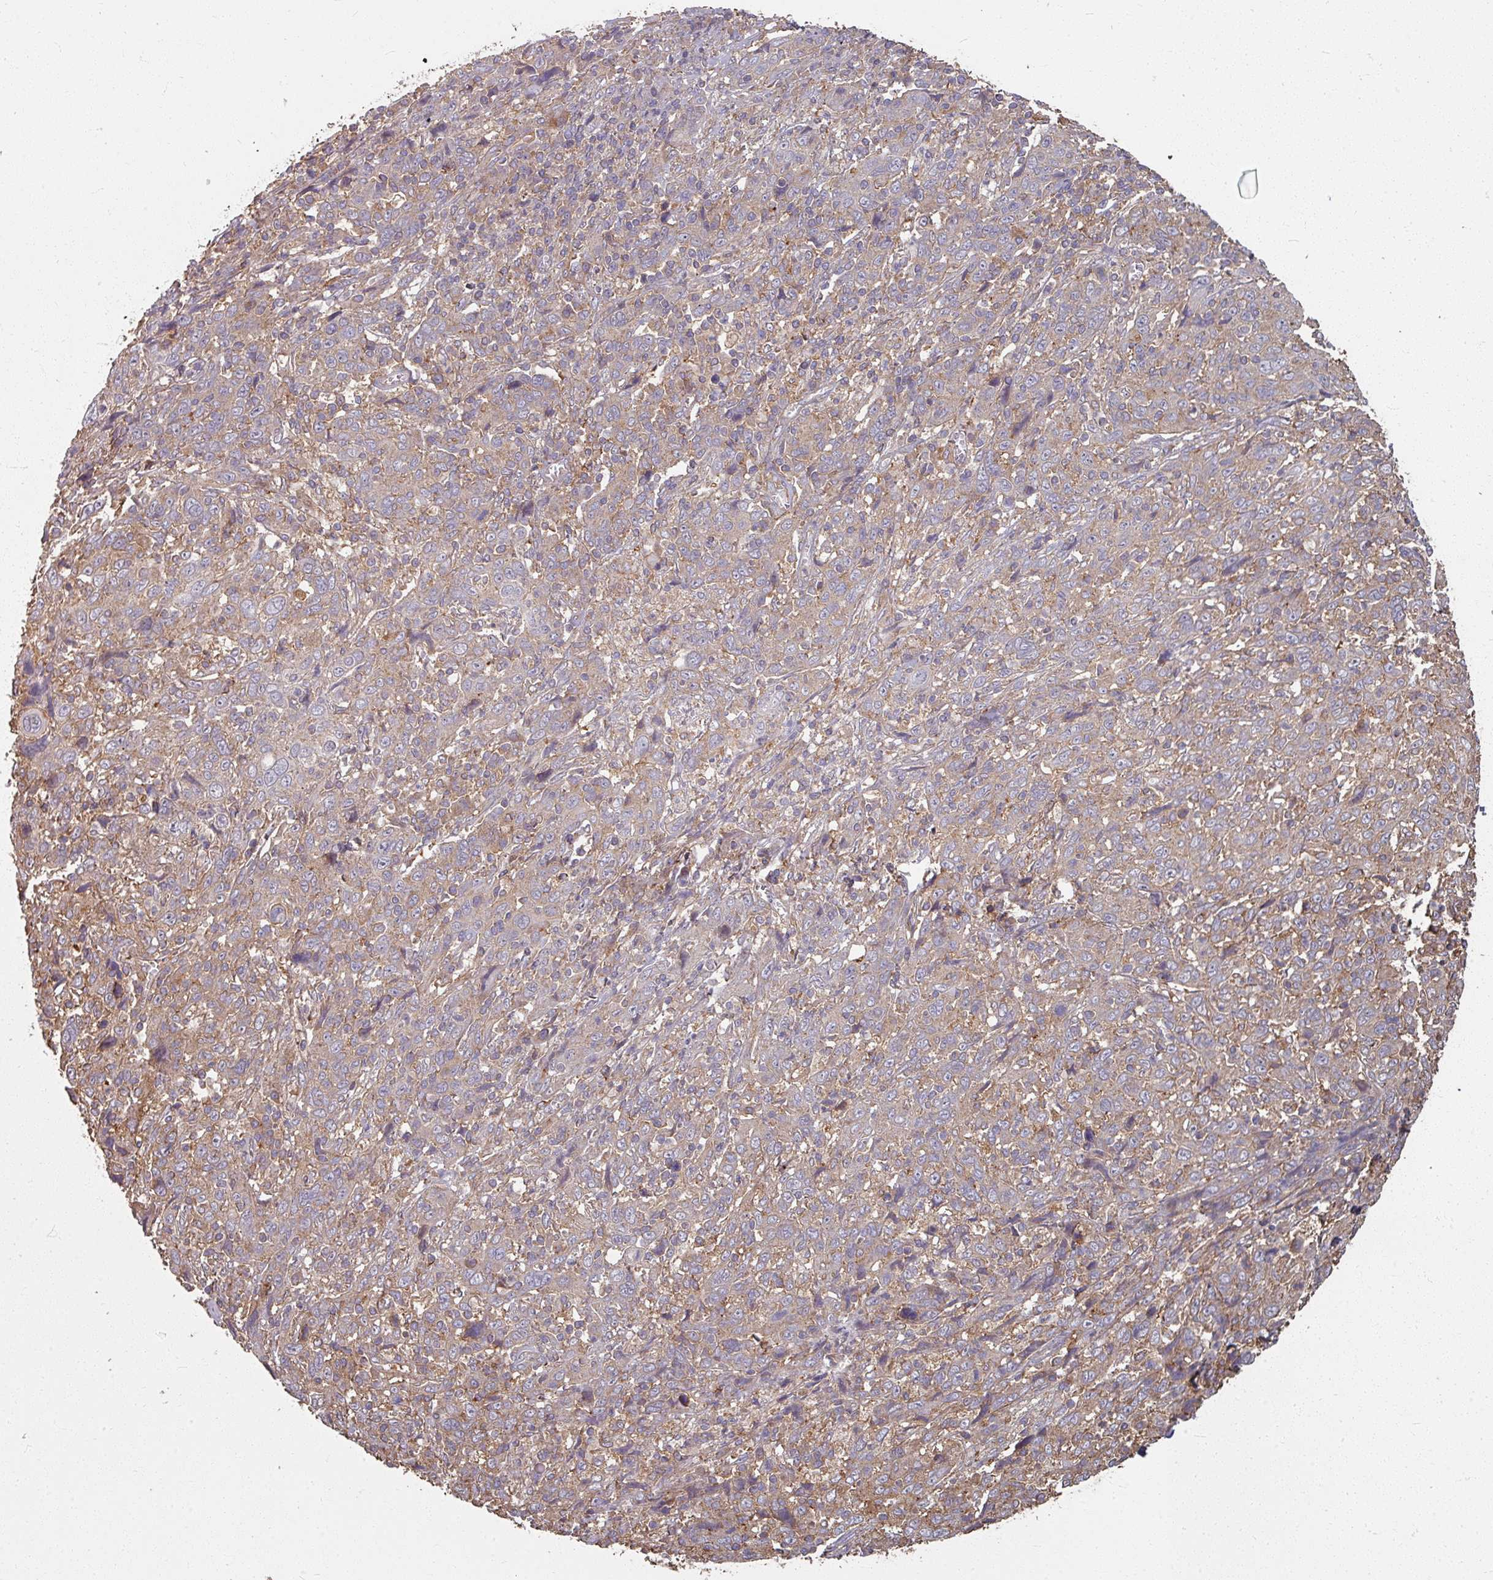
{"staining": {"intensity": "moderate", "quantity": "25%-75%", "location": "cytoplasmic/membranous"}, "tissue": "cervical cancer", "cell_type": "Tumor cells", "image_type": "cancer", "snomed": [{"axis": "morphology", "description": "Squamous cell carcinoma, NOS"}, {"axis": "topography", "description": "Cervix"}], "caption": "A medium amount of moderate cytoplasmic/membranous positivity is identified in about 25%-75% of tumor cells in cervical cancer (squamous cell carcinoma) tissue. The staining was performed using DAB to visualize the protein expression in brown, while the nuclei were stained in blue with hematoxylin (Magnification: 20x).", "gene": "CCDC68", "patient": {"sex": "female", "age": 46}}